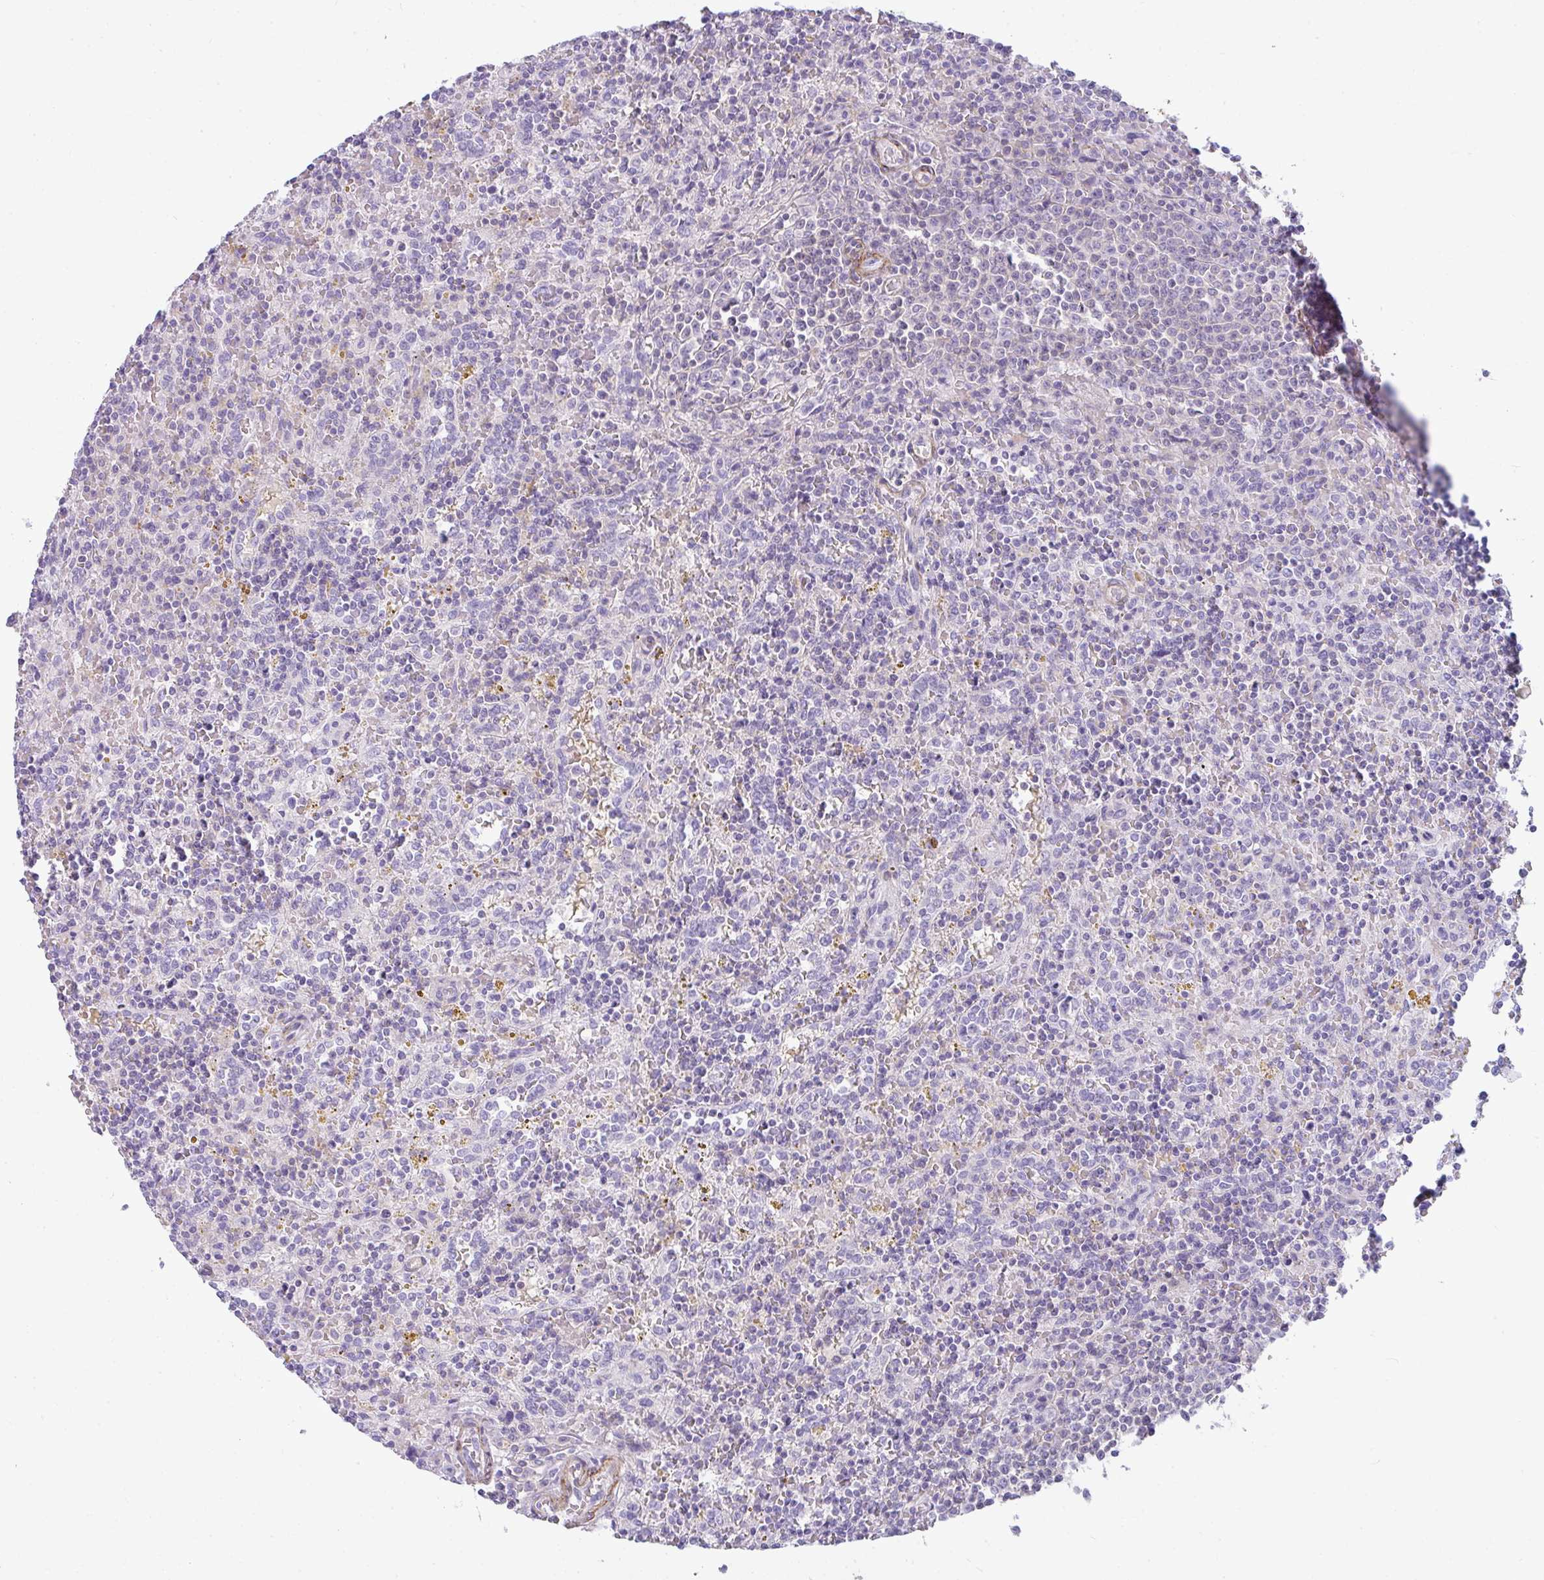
{"staining": {"intensity": "negative", "quantity": "none", "location": "none"}, "tissue": "lymphoma", "cell_type": "Tumor cells", "image_type": "cancer", "snomed": [{"axis": "morphology", "description": "Malignant lymphoma, non-Hodgkin's type, Low grade"}, {"axis": "topography", "description": "Spleen"}], "caption": "Immunohistochemistry of human low-grade malignant lymphoma, non-Hodgkin's type reveals no staining in tumor cells. (Brightfield microscopy of DAB immunohistochemistry at high magnification).", "gene": "CDRT15", "patient": {"sex": "male", "age": 67}}